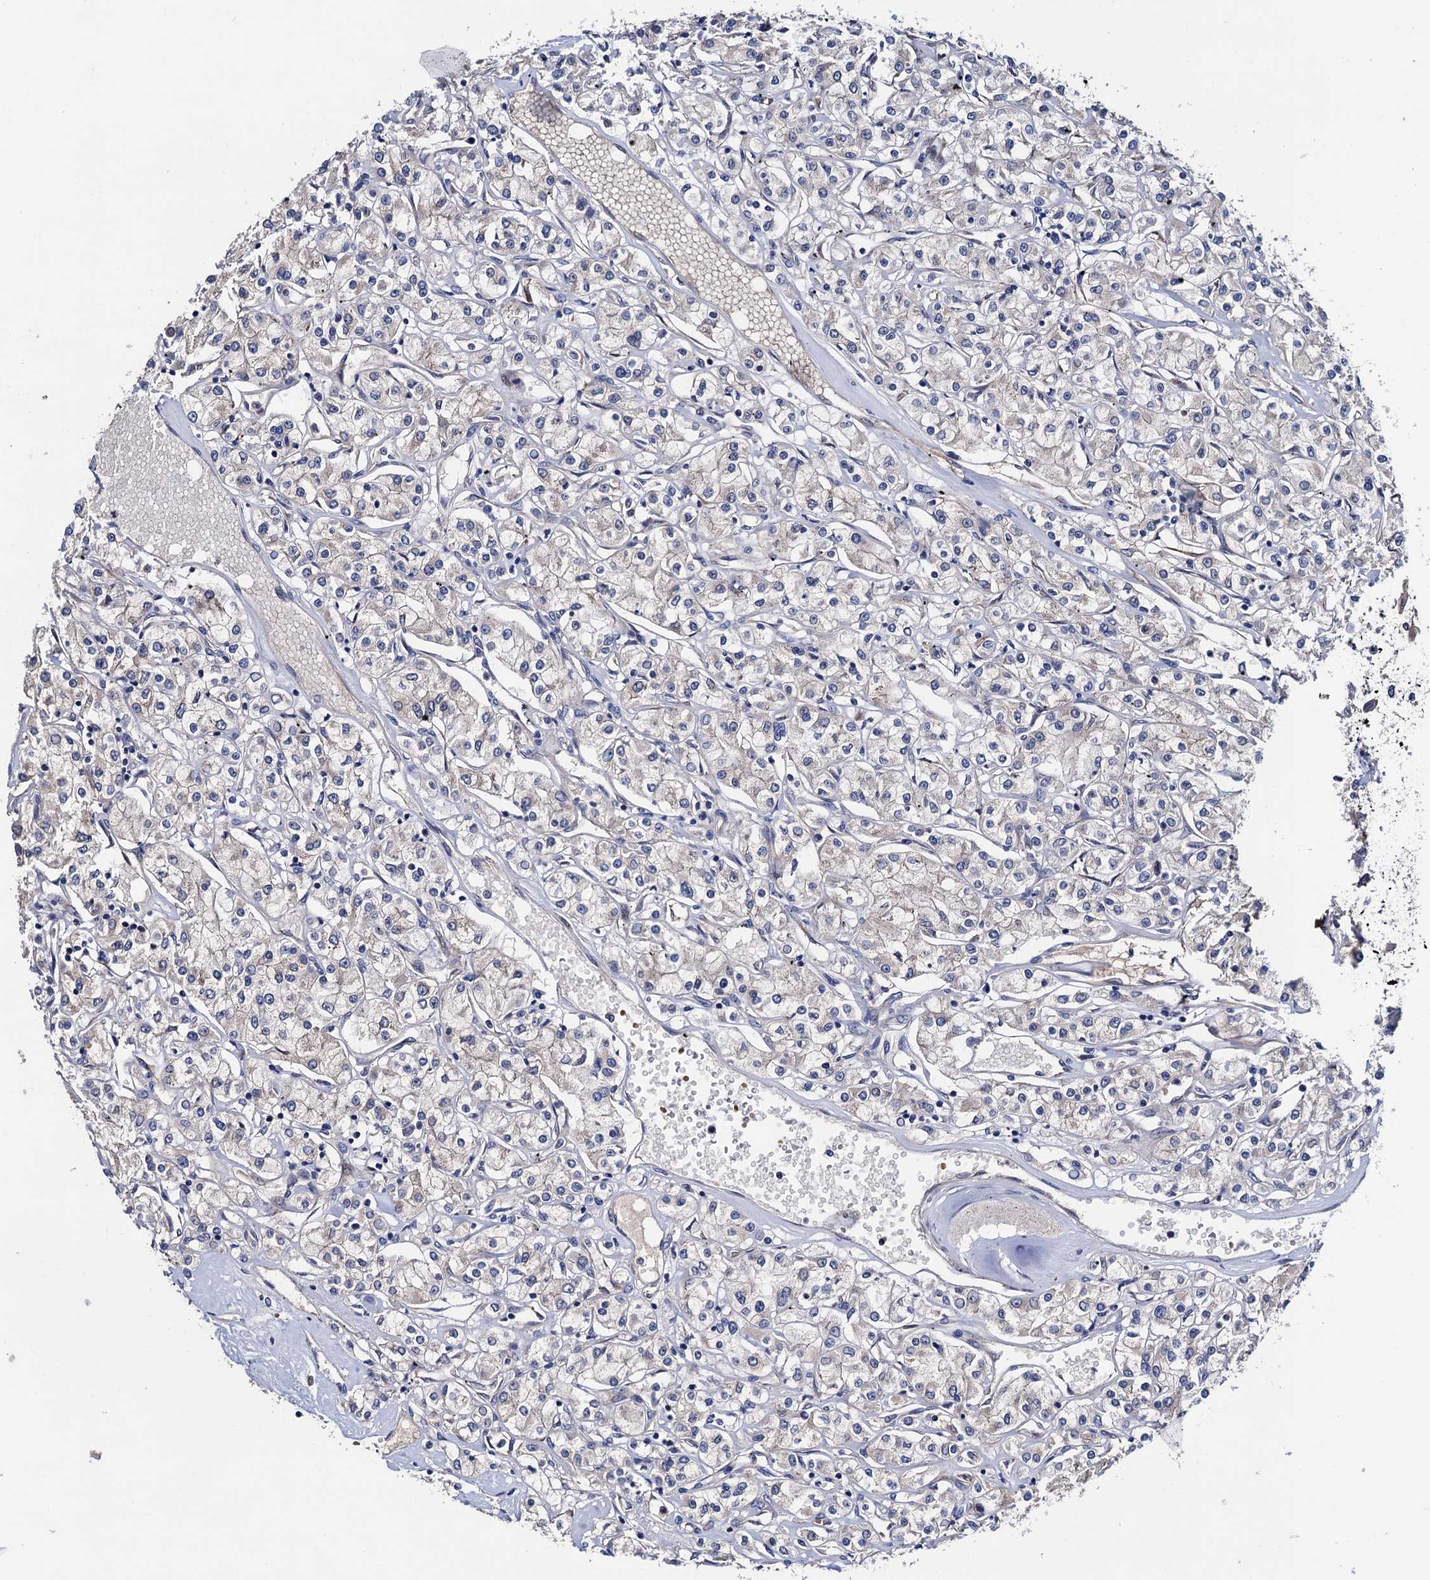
{"staining": {"intensity": "negative", "quantity": "none", "location": "none"}, "tissue": "renal cancer", "cell_type": "Tumor cells", "image_type": "cancer", "snomed": [{"axis": "morphology", "description": "Adenocarcinoma, NOS"}, {"axis": "topography", "description": "Kidney"}], "caption": "Tumor cells are negative for brown protein staining in renal cancer.", "gene": "TRMT112", "patient": {"sex": "female", "age": 59}}